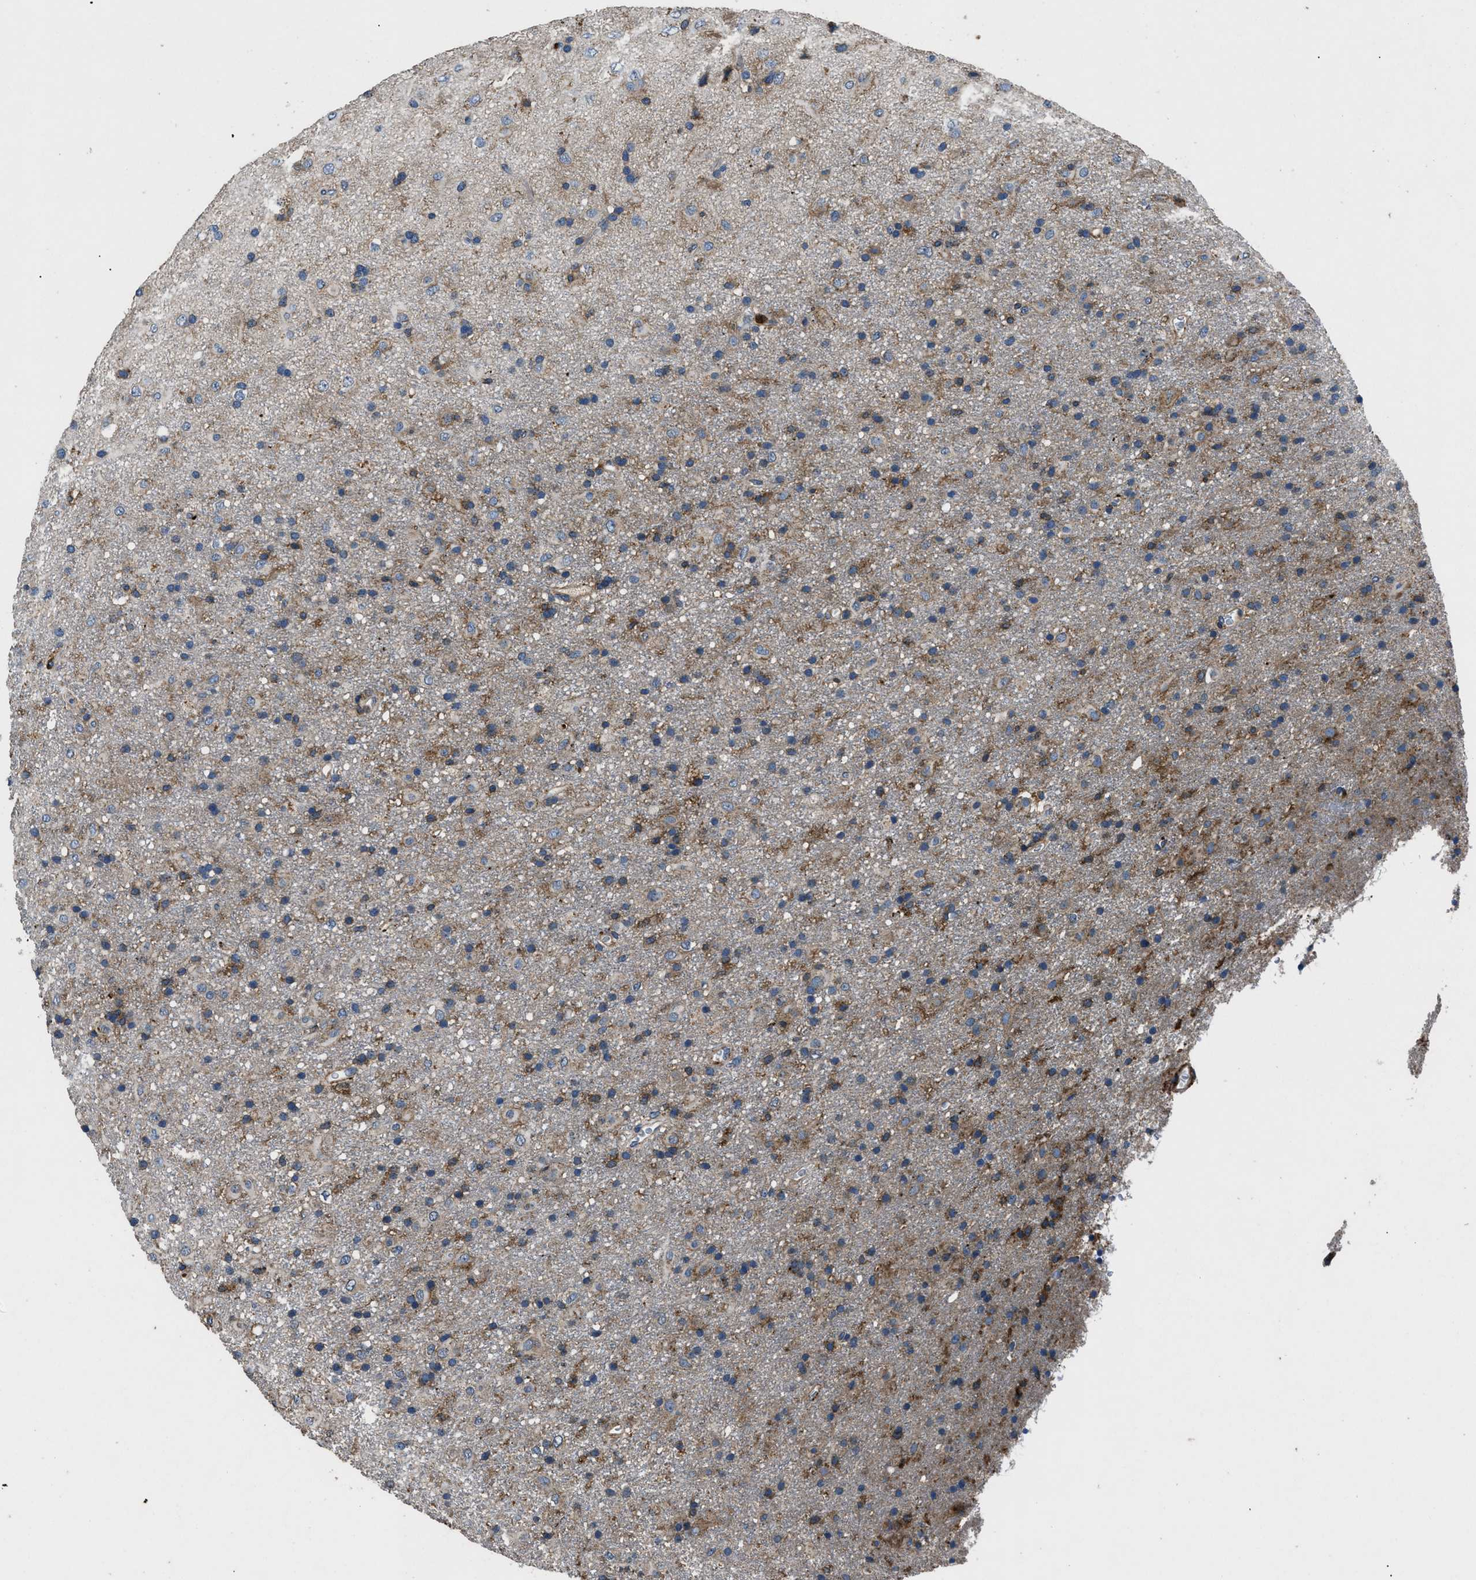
{"staining": {"intensity": "moderate", "quantity": "25%-75%", "location": "cytoplasmic/membranous"}, "tissue": "glioma", "cell_type": "Tumor cells", "image_type": "cancer", "snomed": [{"axis": "morphology", "description": "Glioma, malignant, Low grade"}, {"axis": "topography", "description": "Brain"}], "caption": "Protein expression analysis of human glioma reveals moderate cytoplasmic/membranous staining in approximately 25%-75% of tumor cells. The staining was performed using DAB (3,3'-diaminobenzidine) to visualize the protein expression in brown, while the nuclei were stained in blue with hematoxylin (Magnification: 20x).", "gene": "CD276", "patient": {"sex": "male", "age": 65}}